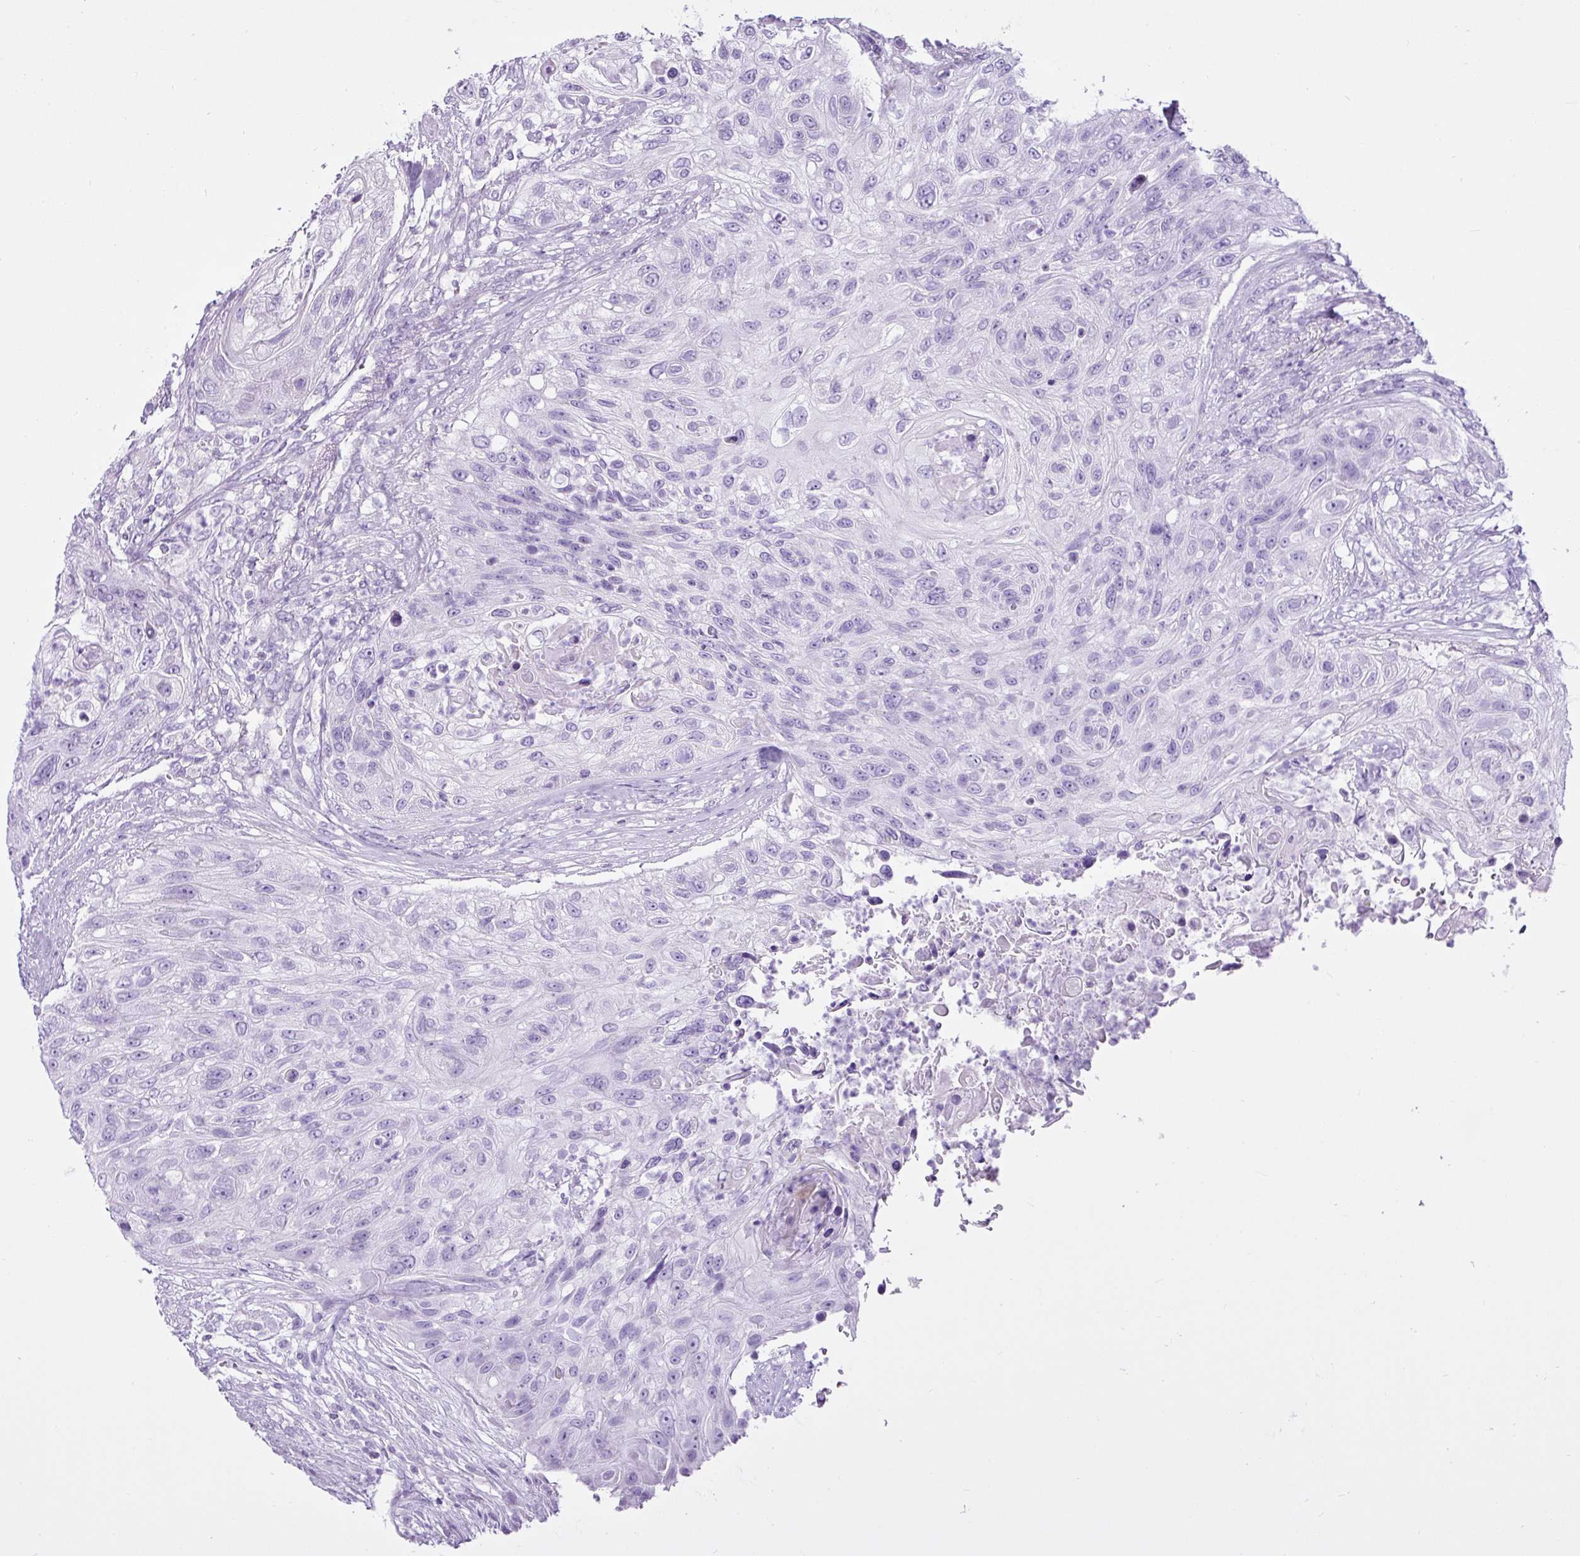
{"staining": {"intensity": "negative", "quantity": "none", "location": "none"}, "tissue": "urothelial cancer", "cell_type": "Tumor cells", "image_type": "cancer", "snomed": [{"axis": "morphology", "description": "Urothelial carcinoma, High grade"}, {"axis": "topography", "description": "Urinary bladder"}], "caption": "Tumor cells are negative for brown protein staining in urothelial cancer.", "gene": "LILRB4", "patient": {"sex": "female", "age": 60}}